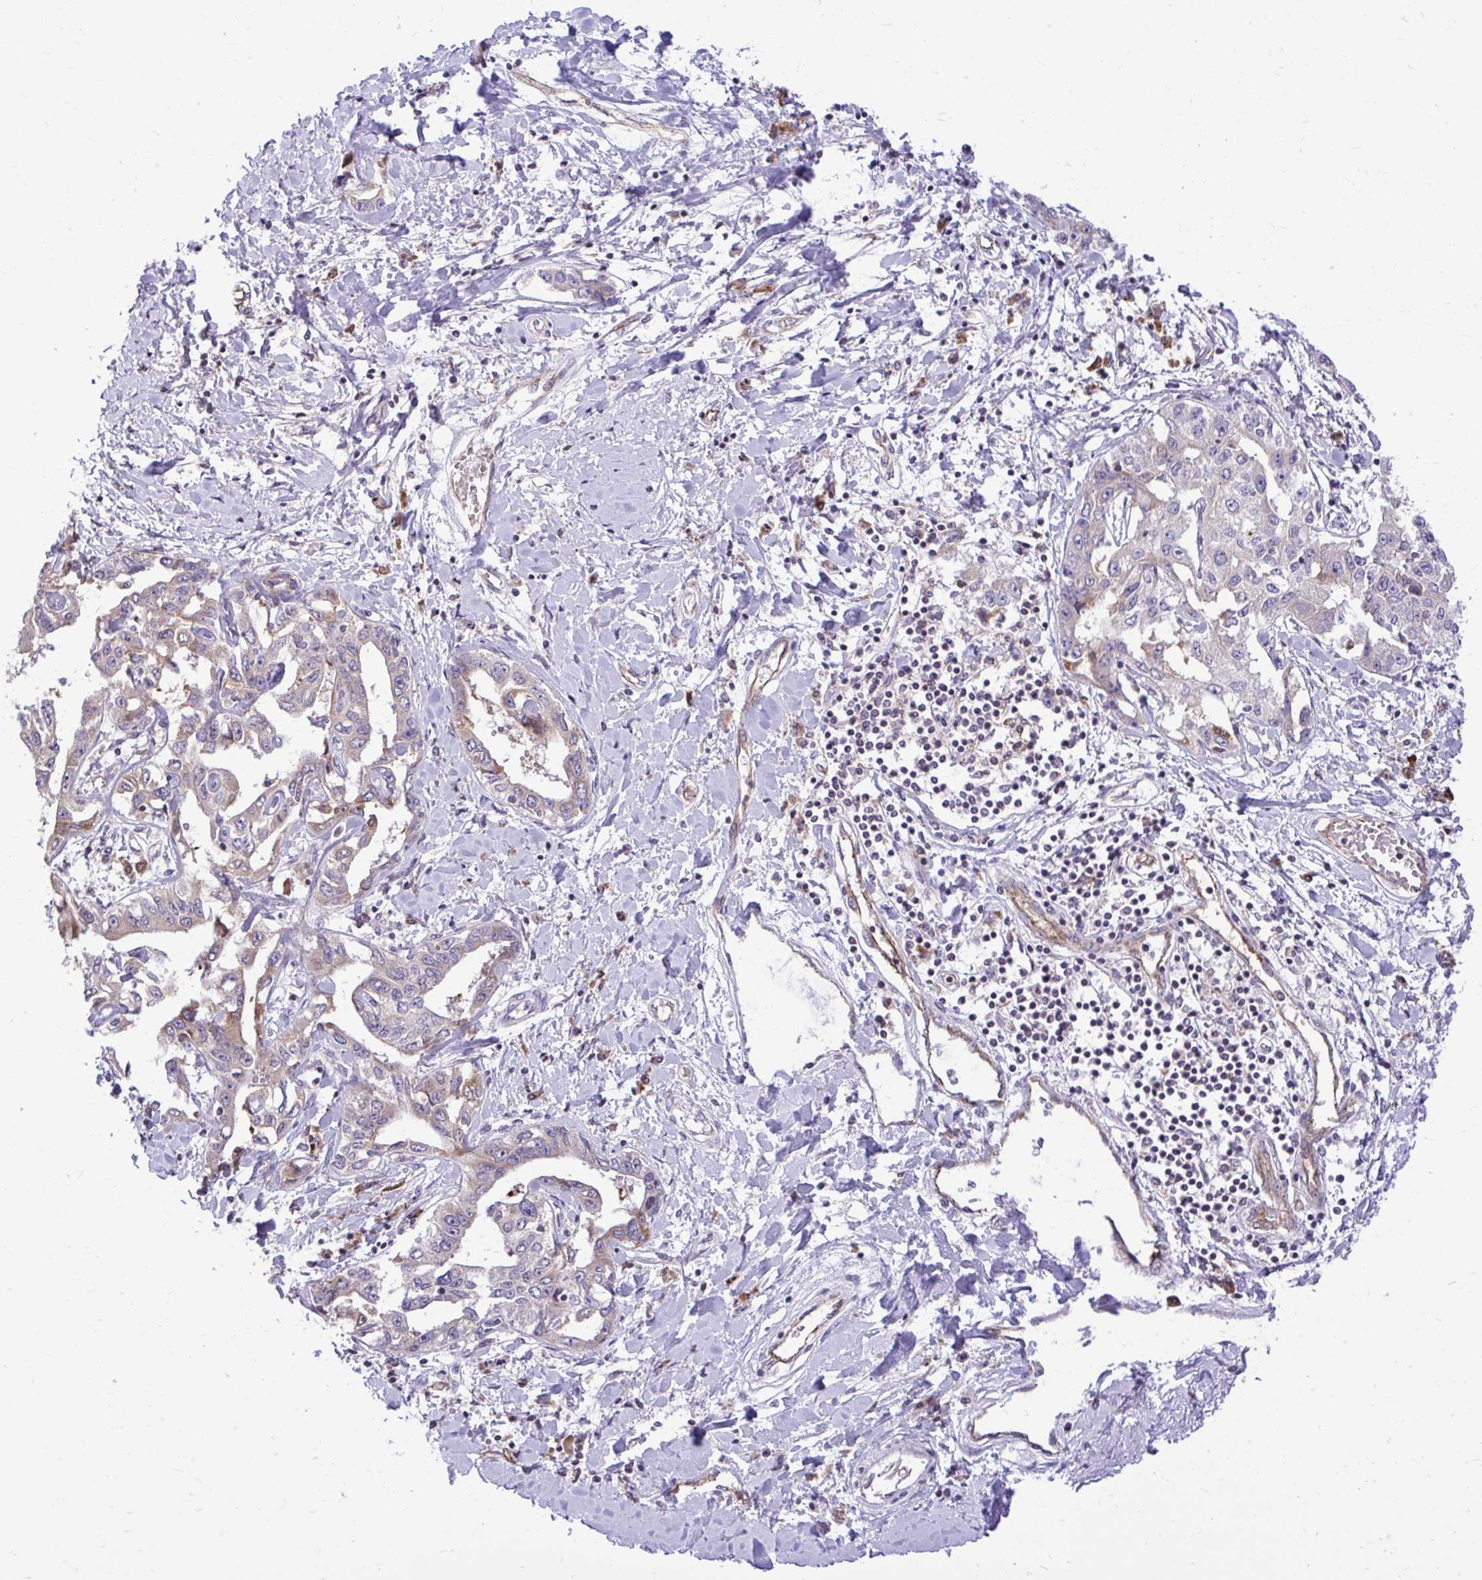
{"staining": {"intensity": "weak", "quantity": "<25%", "location": "cytoplasmic/membranous"}, "tissue": "liver cancer", "cell_type": "Tumor cells", "image_type": "cancer", "snomed": [{"axis": "morphology", "description": "Cholangiocarcinoma"}, {"axis": "topography", "description": "Liver"}], "caption": "Human cholangiocarcinoma (liver) stained for a protein using immunohistochemistry reveals no positivity in tumor cells.", "gene": "METTL9", "patient": {"sex": "male", "age": 59}}